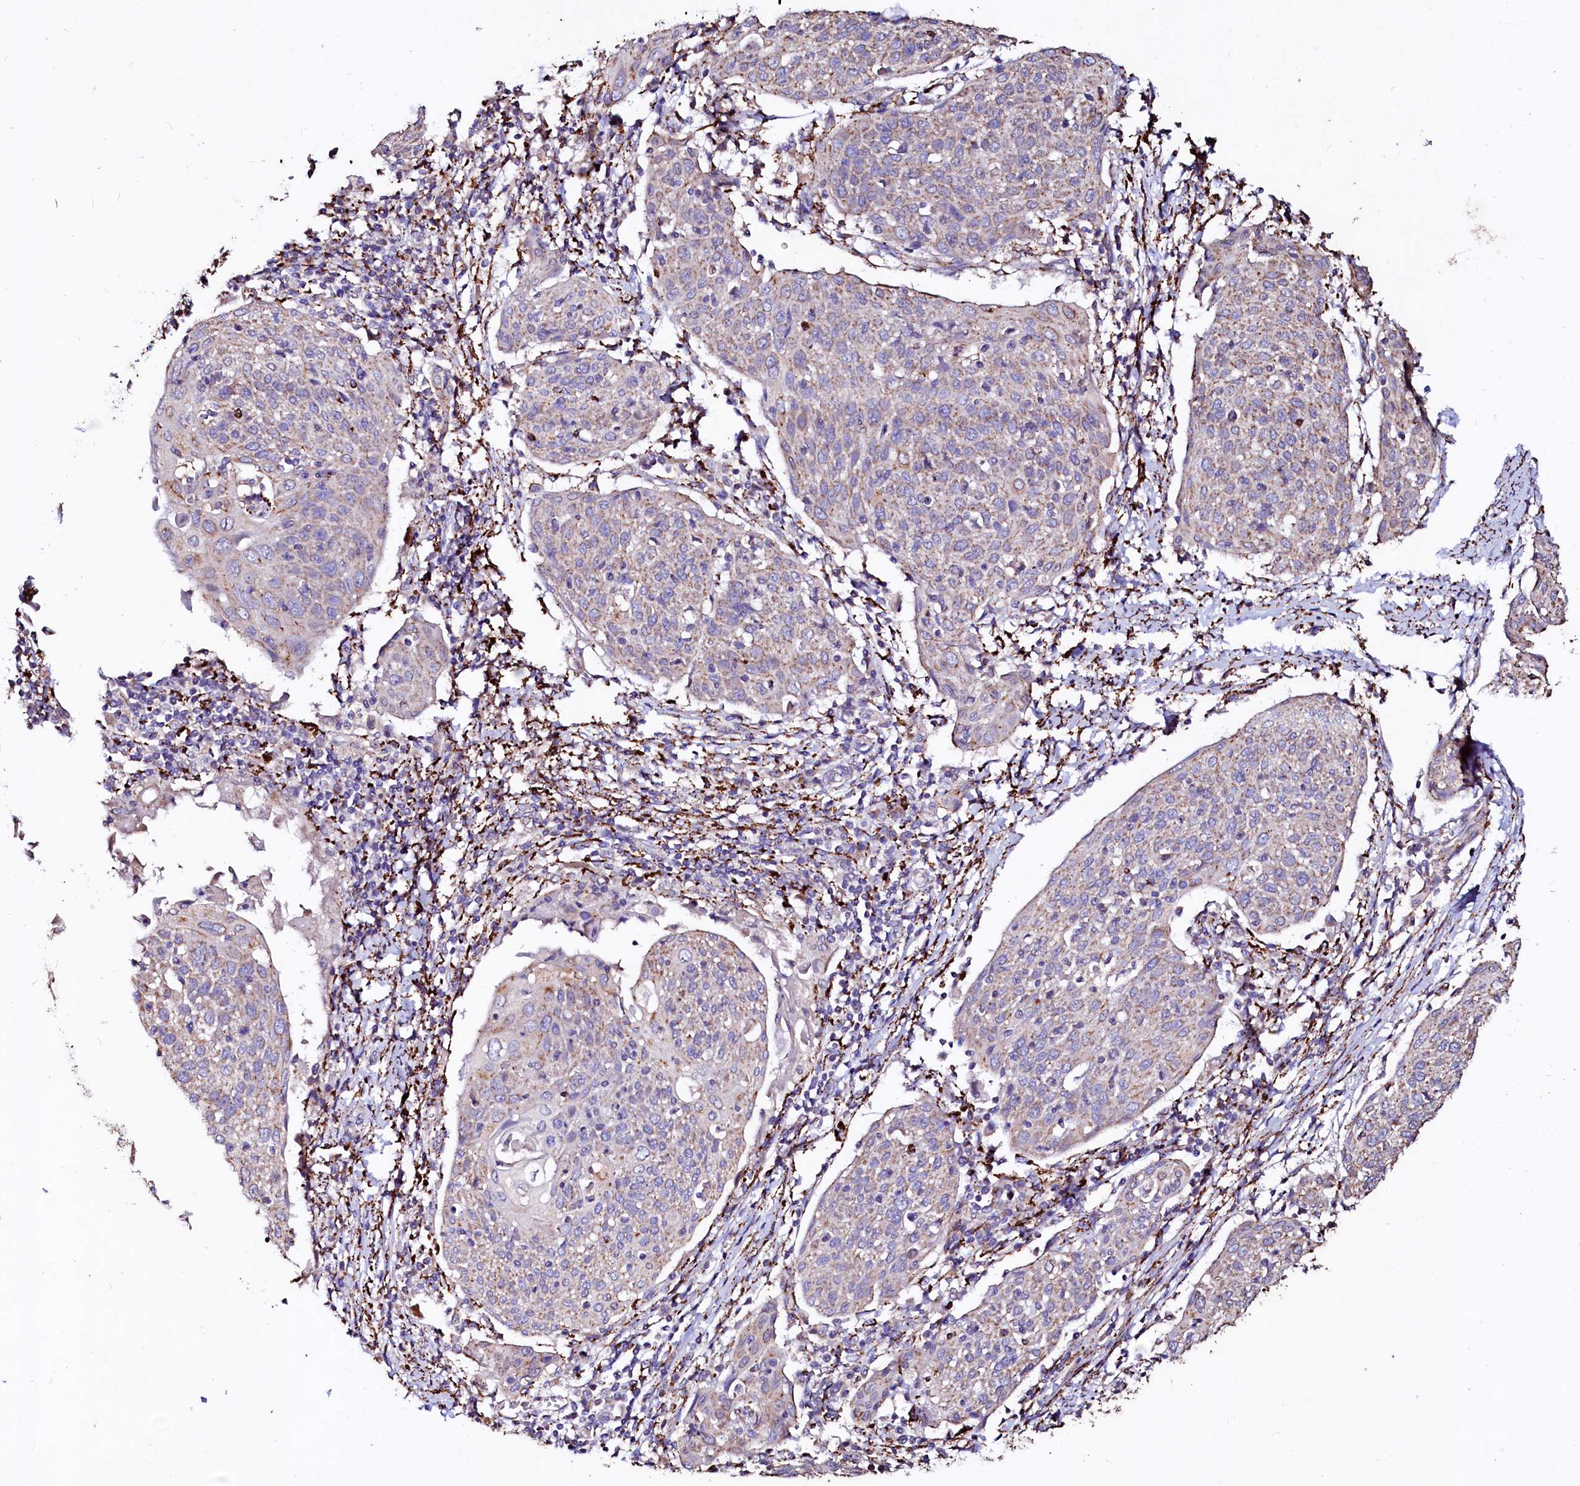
{"staining": {"intensity": "negative", "quantity": "none", "location": "none"}, "tissue": "cervical cancer", "cell_type": "Tumor cells", "image_type": "cancer", "snomed": [{"axis": "morphology", "description": "Squamous cell carcinoma, NOS"}, {"axis": "topography", "description": "Cervix"}], "caption": "Cervical cancer (squamous cell carcinoma) was stained to show a protein in brown. There is no significant positivity in tumor cells.", "gene": "MAOB", "patient": {"sex": "female", "age": 67}}